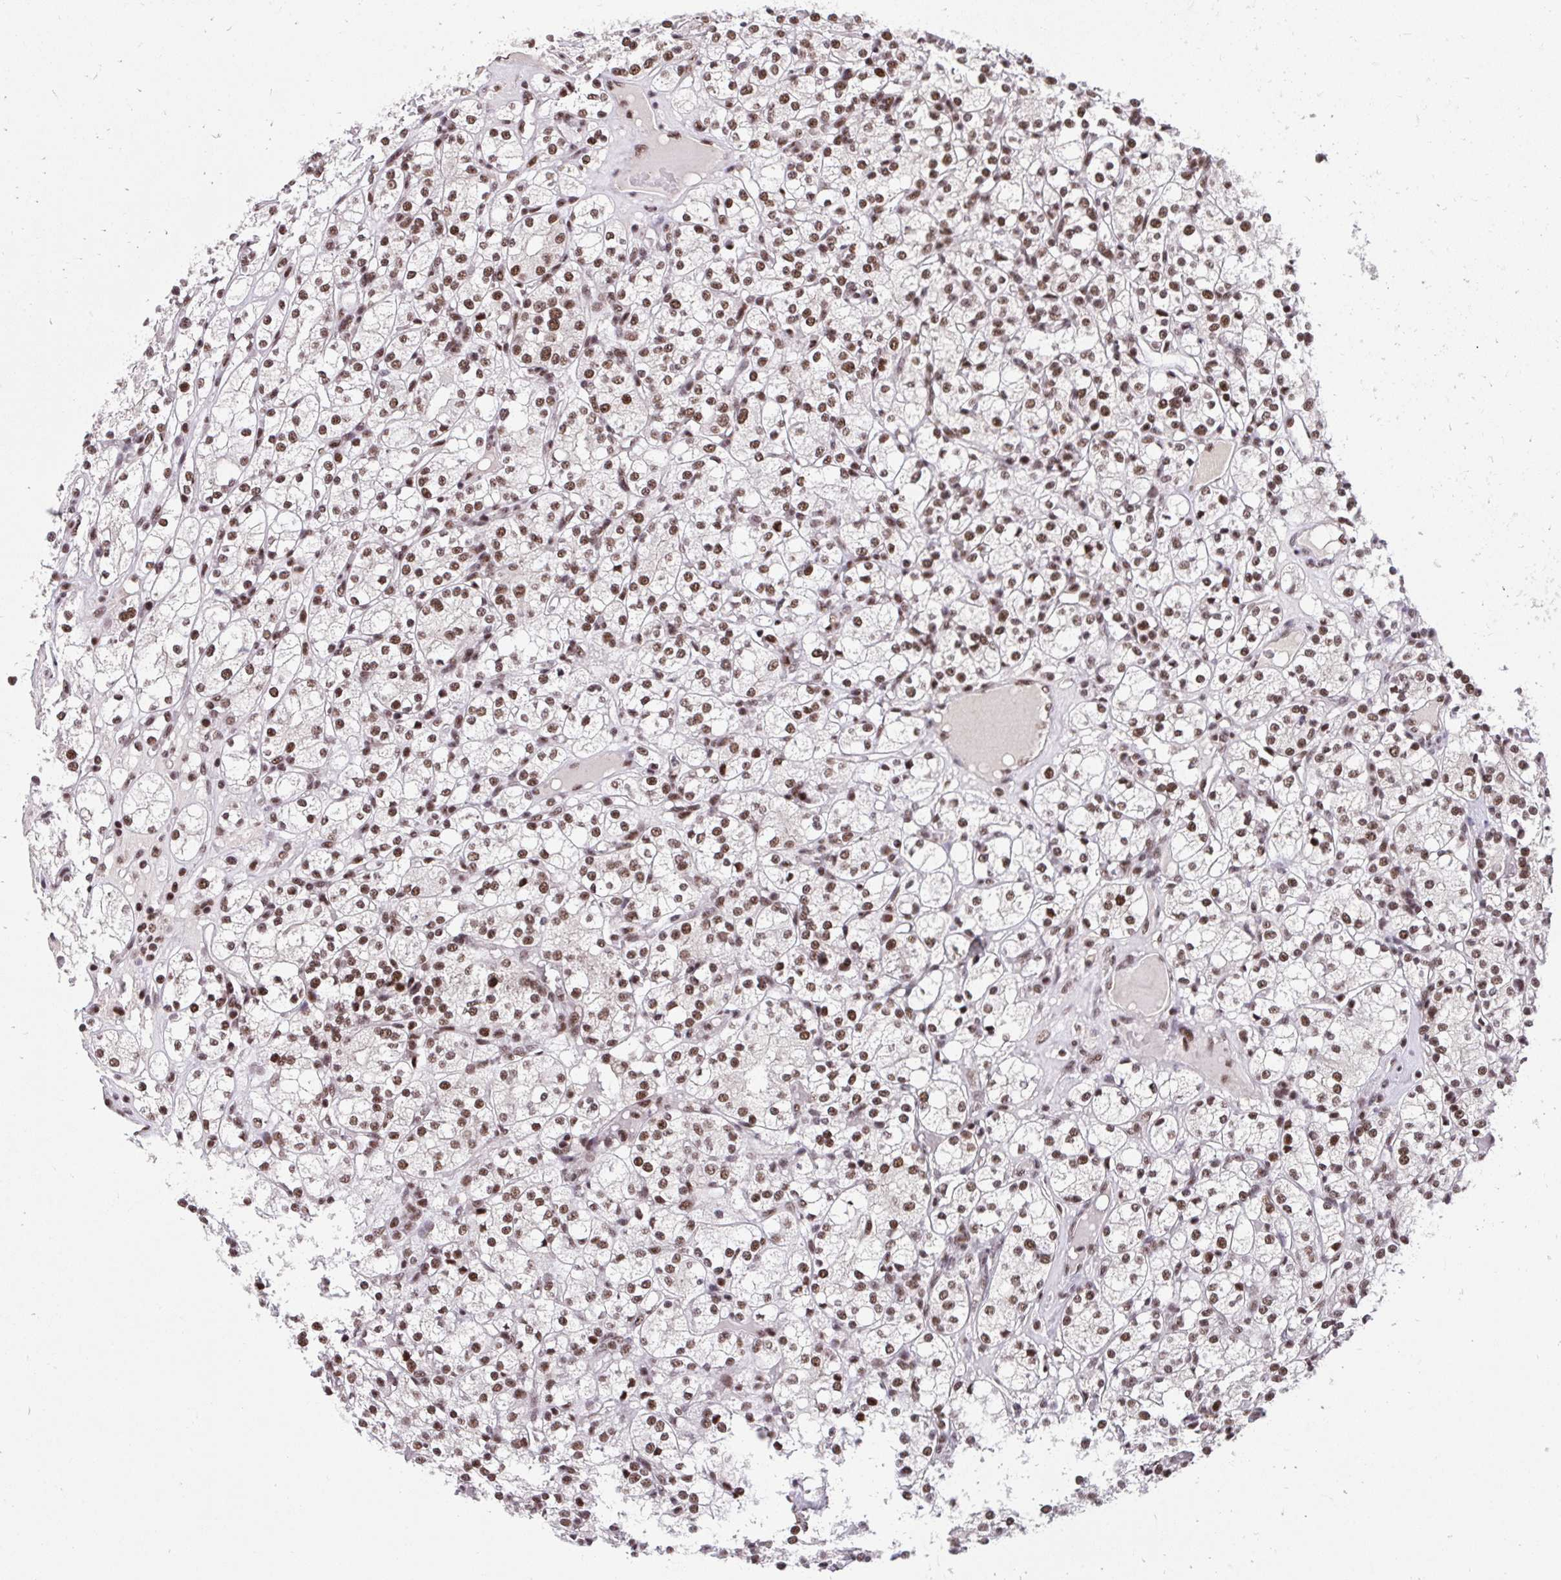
{"staining": {"intensity": "moderate", "quantity": ">75%", "location": "nuclear"}, "tissue": "renal cancer", "cell_type": "Tumor cells", "image_type": "cancer", "snomed": [{"axis": "morphology", "description": "Adenocarcinoma, NOS"}, {"axis": "topography", "description": "Kidney"}], "caption": "A high-resolution histopathology image shows immunohistochemistry staining of renal cancer, which displays moderate nuclear expression in approximately >75% of tumor cells.", "gene": "SYNE4", "patient": {"sex": "male", "age": 77}}